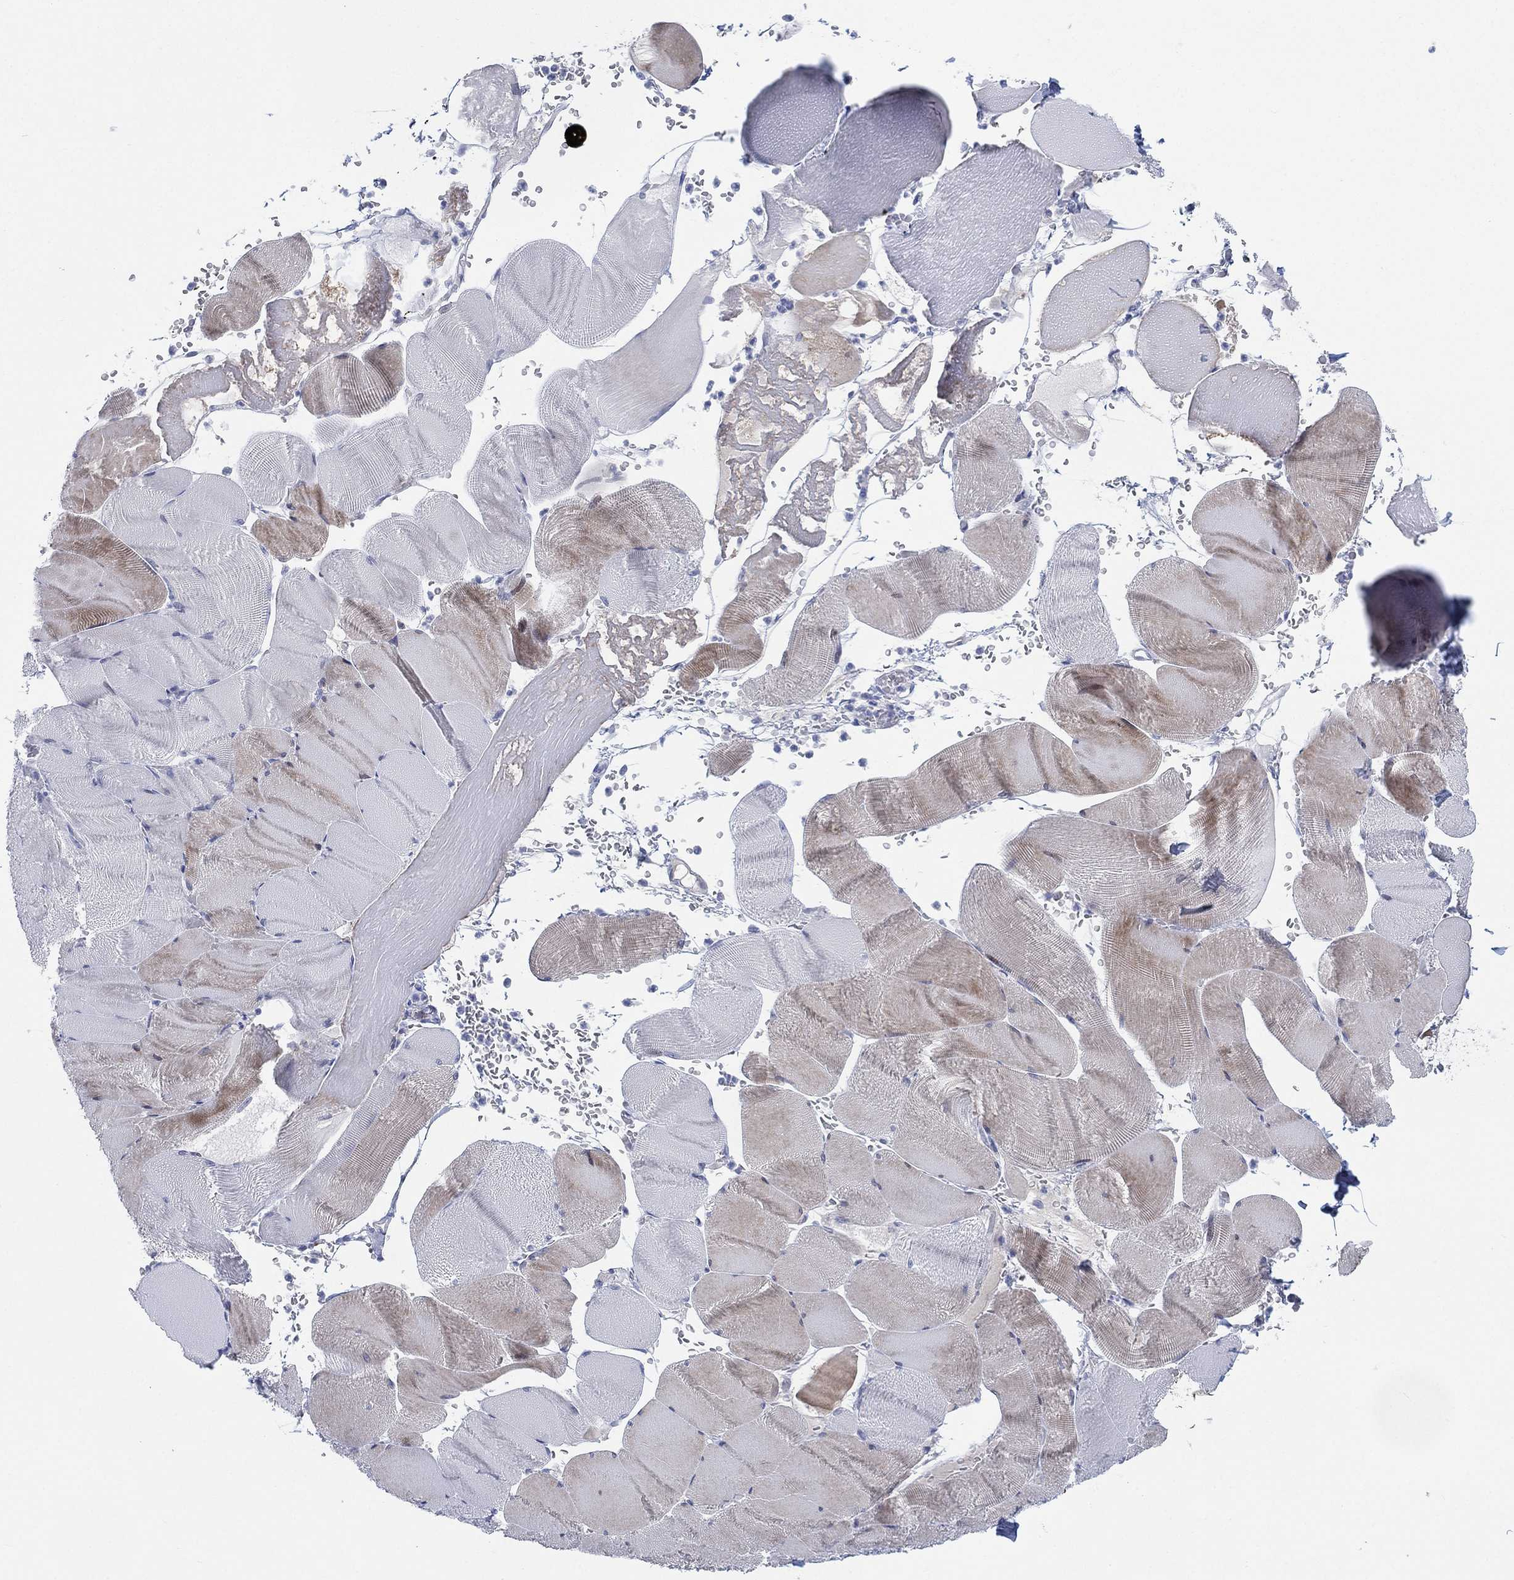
{"staining": {"intensity": "weak", "quantity": "<25%", "location": "cytoplasmic/membranous"}, "tissue": "skeletal muscle", "cell_type": "Myocytes", "image_type": "normal", "snomed": [{"axis": "morphology", "description": "Normal tissue, NOS"}, {"axis": "topography", "description": "Skeletal muscle"}], "caption": "The immunohistochemistry (IHC) histopathology image has no significant positivity in myocytes of skeletal muscle.", "gene": "SEPTIN1", "patient": {"sex": "male", "age": 56}}